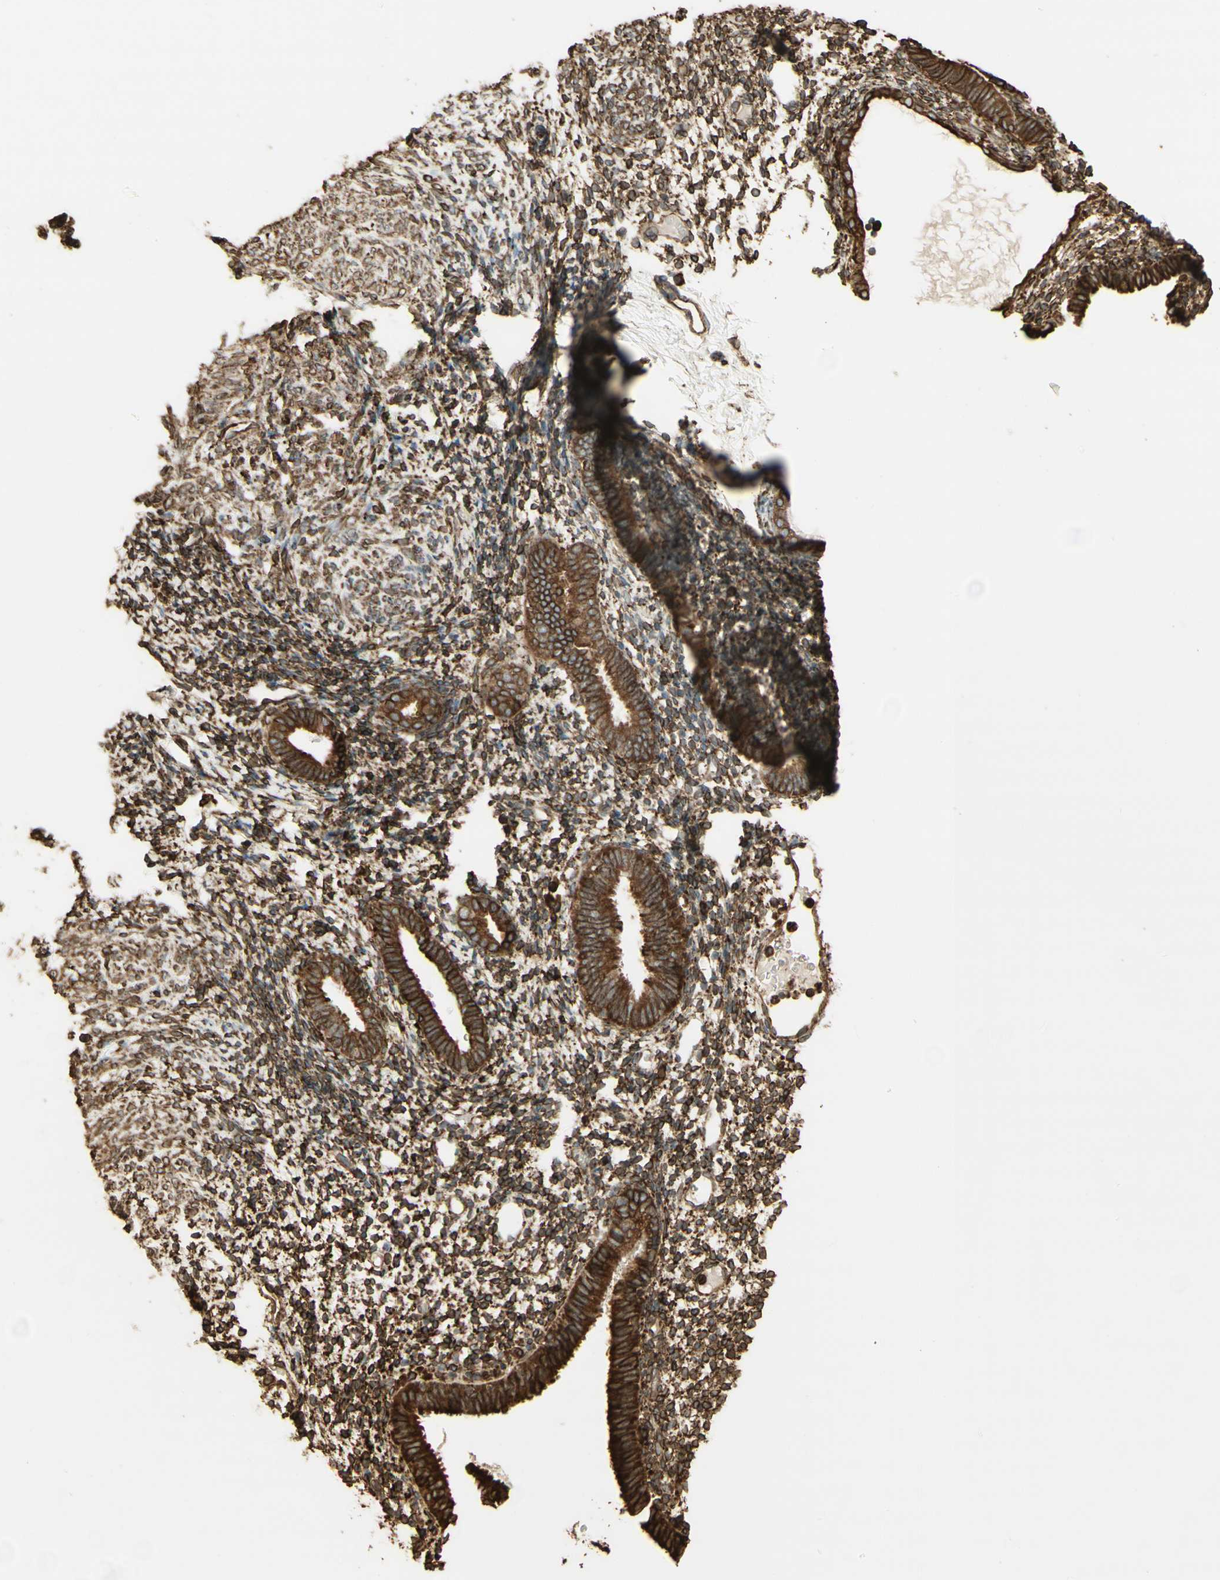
{"staining": {"intensity": "moderate", "quantity": ">75%", "location": "cytoplasmic/membranous"}, "tissue": "endometrium", "cell_type": "Cells in endometrial stroma", "image_type": "normal", "snomed": [{"axis": "morphology", "description": "Normal tissue, NOS"}, {"axis": "topography", "description": "Endometrium"}], "caption": "Moderate cytoplasmic/membranous protein staining is present in approximately >75% of cells in endometrial stroma in endometrium.", "gene": "CANX", "patient": {"sex": "female", "age": 61}}